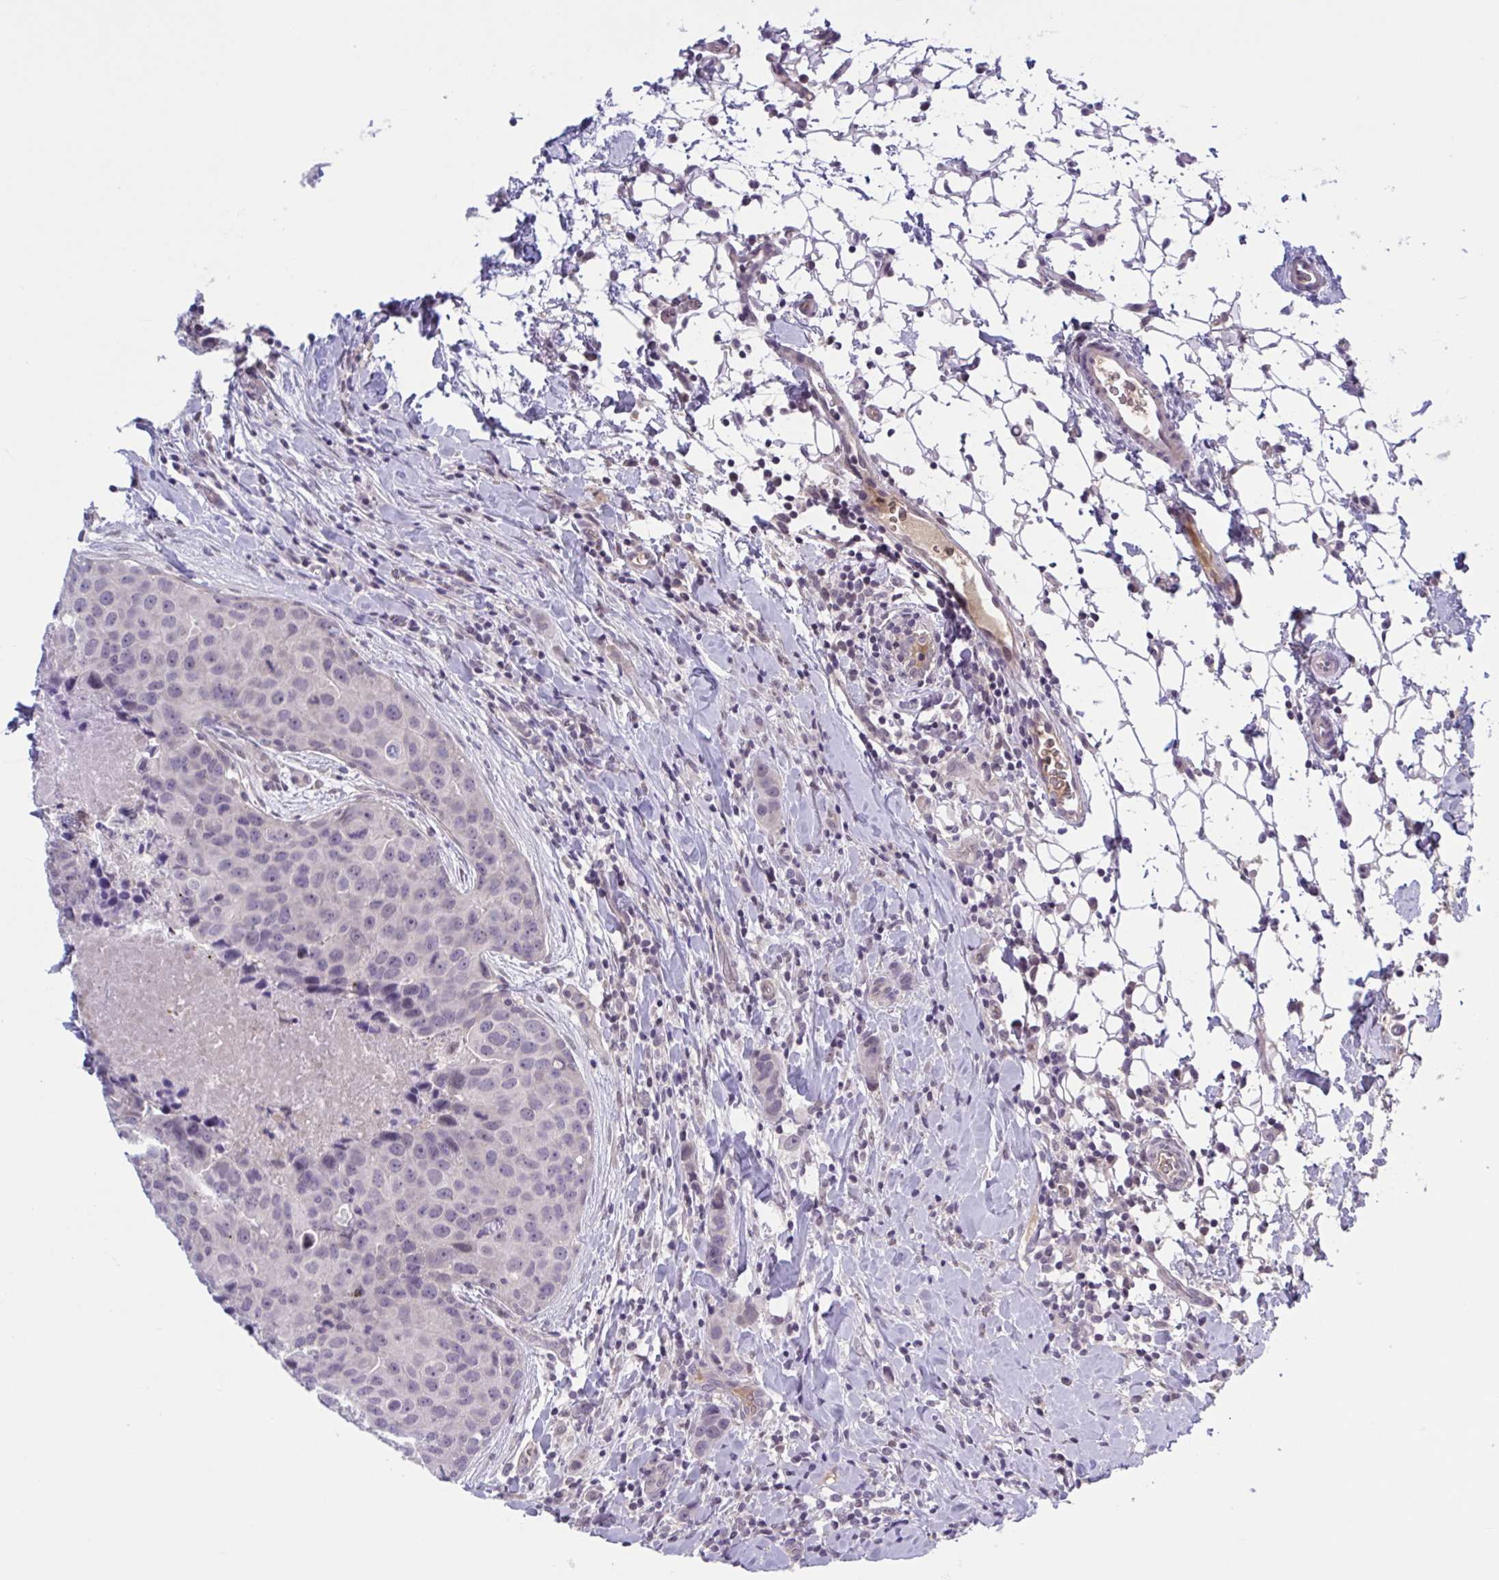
{"staining": {"intensity": "negative", "quantity": "none", "location": "none"}, "tissue": "breast cancer", "cell_type": "Tumor cells", "image_type": "cancer", "snomed": [{"axis": "morphology", "description": "Duct carcinoma"}, {"axis": "topography", "description": "Breast"}], "caption": "Intraductal carcinoma (breast) stained for a protein using immunohistochemistry (IHC) exhibits no staining tumor cells.", "gene": "TTC7B", "patient": {"sex": "female", "age": 24}}